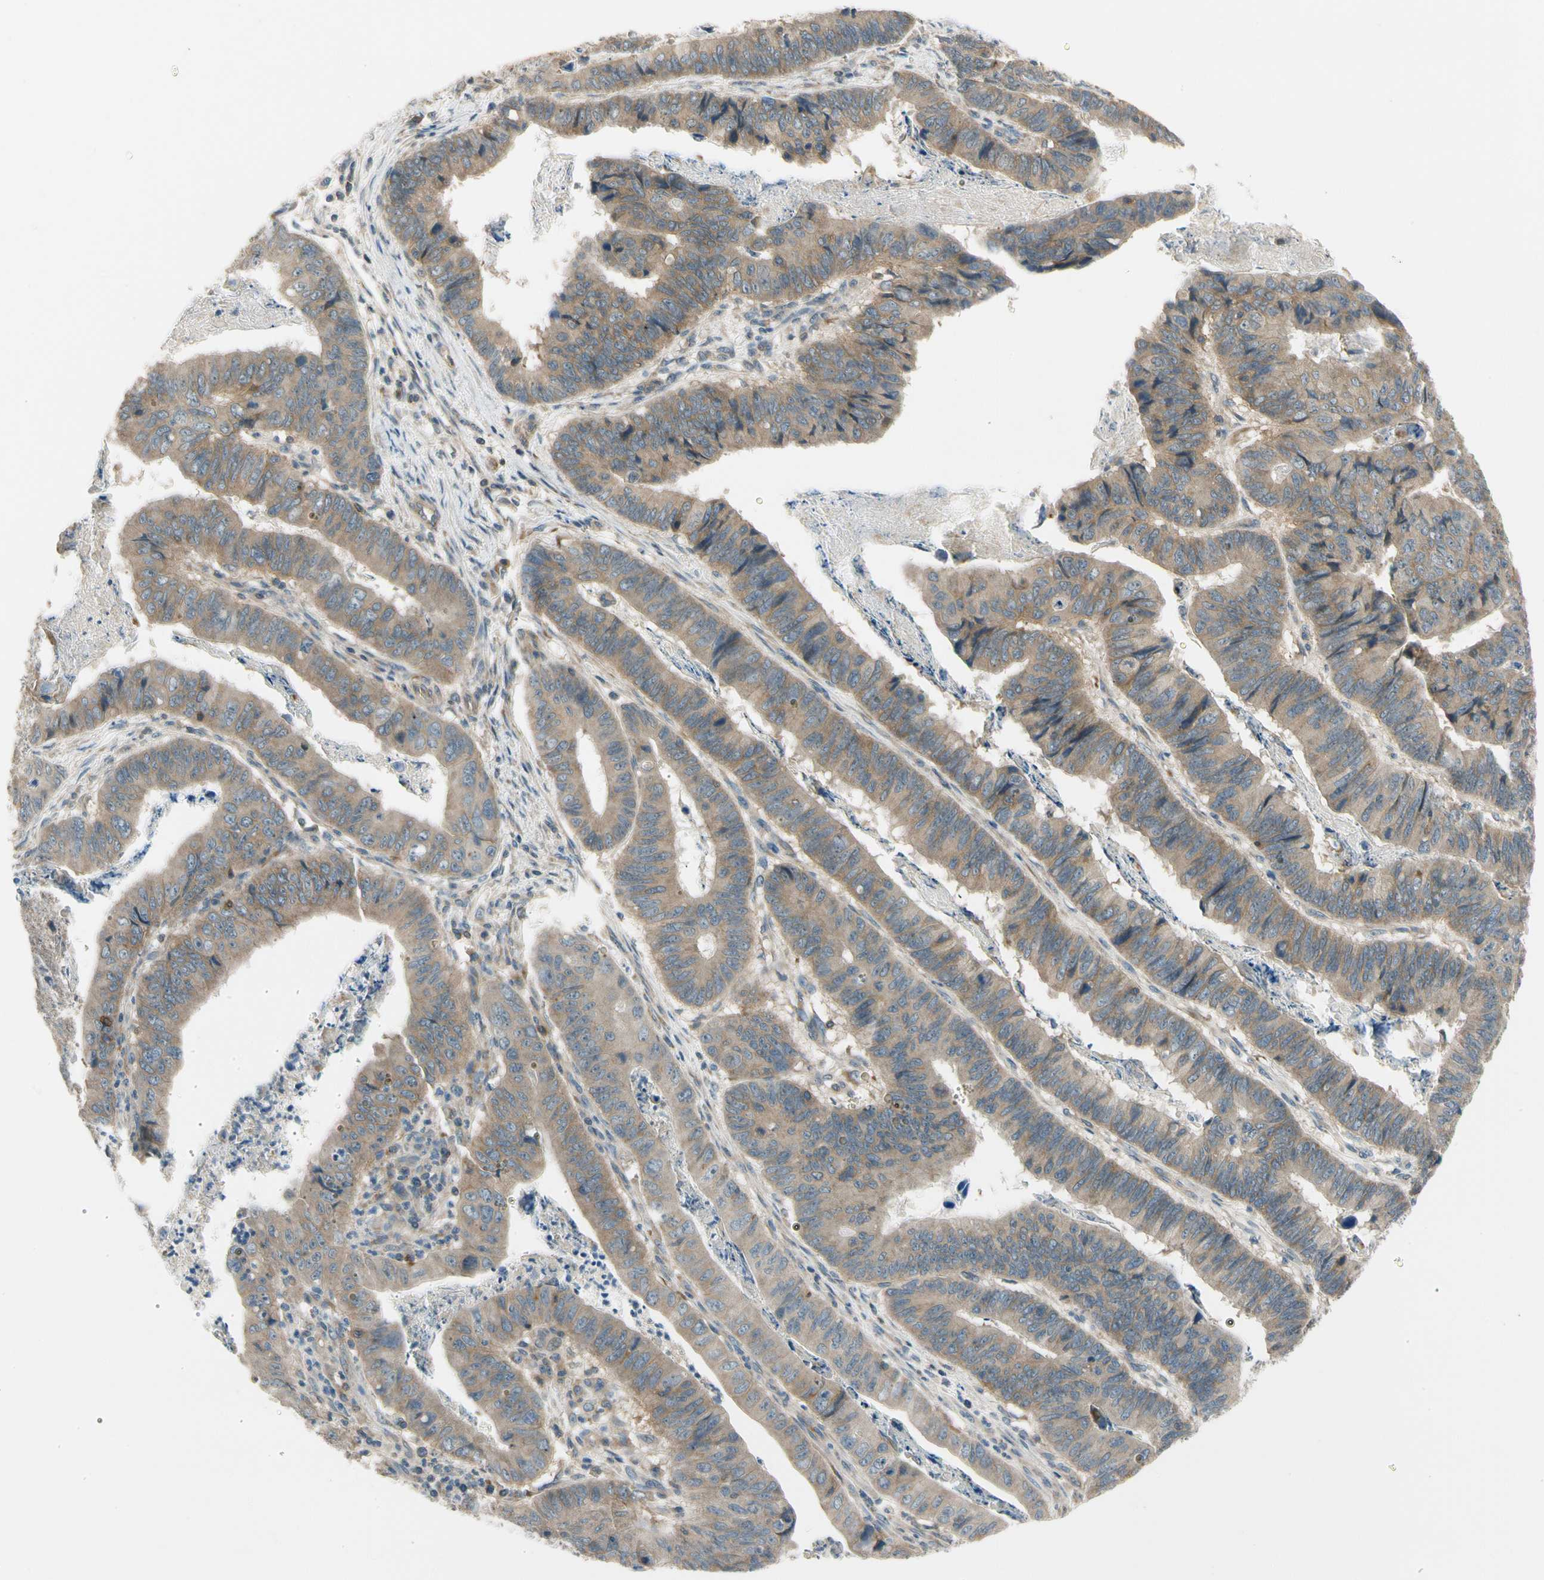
{"staining": {"intensity": "moderate", "quantity": ">75%", "location": "cytoplasmic/membranous"}, "tissue": "stomach cancer", "cell_type": "Tumor cells", "image_type": "cancer", "snomed": [{"axis": "morphology", "description": "Adenocarcinoma, NOS"}, {"axis": "topography", "description": "Stomach, lower"}], "caption": "Immunohistochemical staining of stomach cancer exhibits medium levels of moderate cytoplasmic/membranous protein expression in approximately >75% of tumor cells.", "gene": "MST1R", "patient": {"sex": "male", "age": 77}}